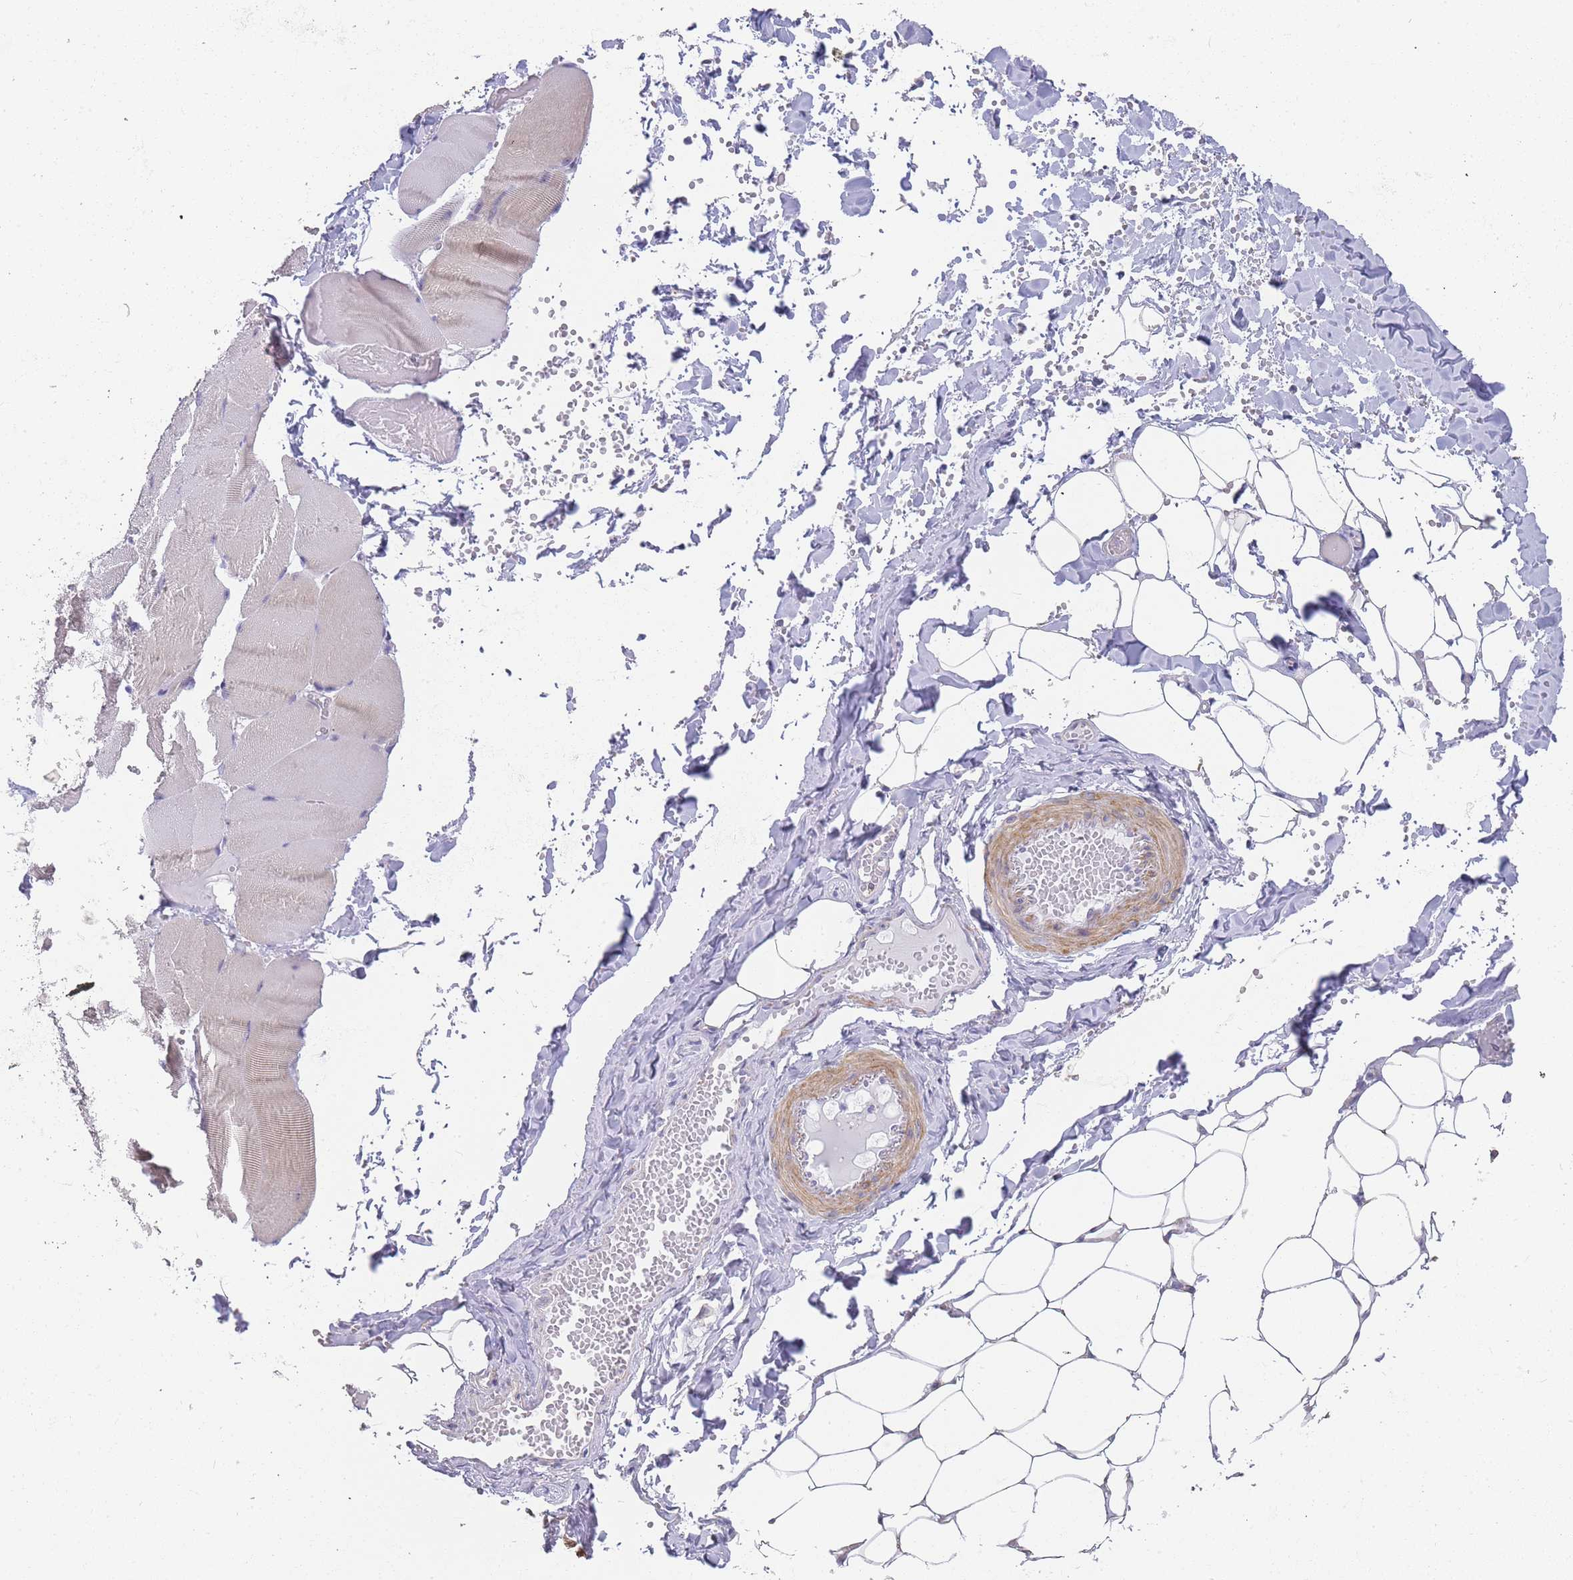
{"staining": {"intensity": "negative", "quantity": "none", "location": "none"}, "tissue": "adipose tissue", "cell_type": "Adipocytes", "image_type": "normal", "snomed": [{"axis": "morphology", "description": "Normal tissue, NOS"}, {"axis": "topography", "description": "Skeletal muscle"}, {"axis": "topography", "description": "Peripheral nerve tissue"}], "caption": "The histopathology image reveals no significant expression in adipocytes of adipose tissue. (Stains: DAB (3,3'-diaminobenzidine) immunohistochemistry (IHC) with hematoxylin counter stain, Microscopy: brightfield microscopy at high magnification).", "gene": "NOP14", "patient": {"sex": "female", "age": 55}}